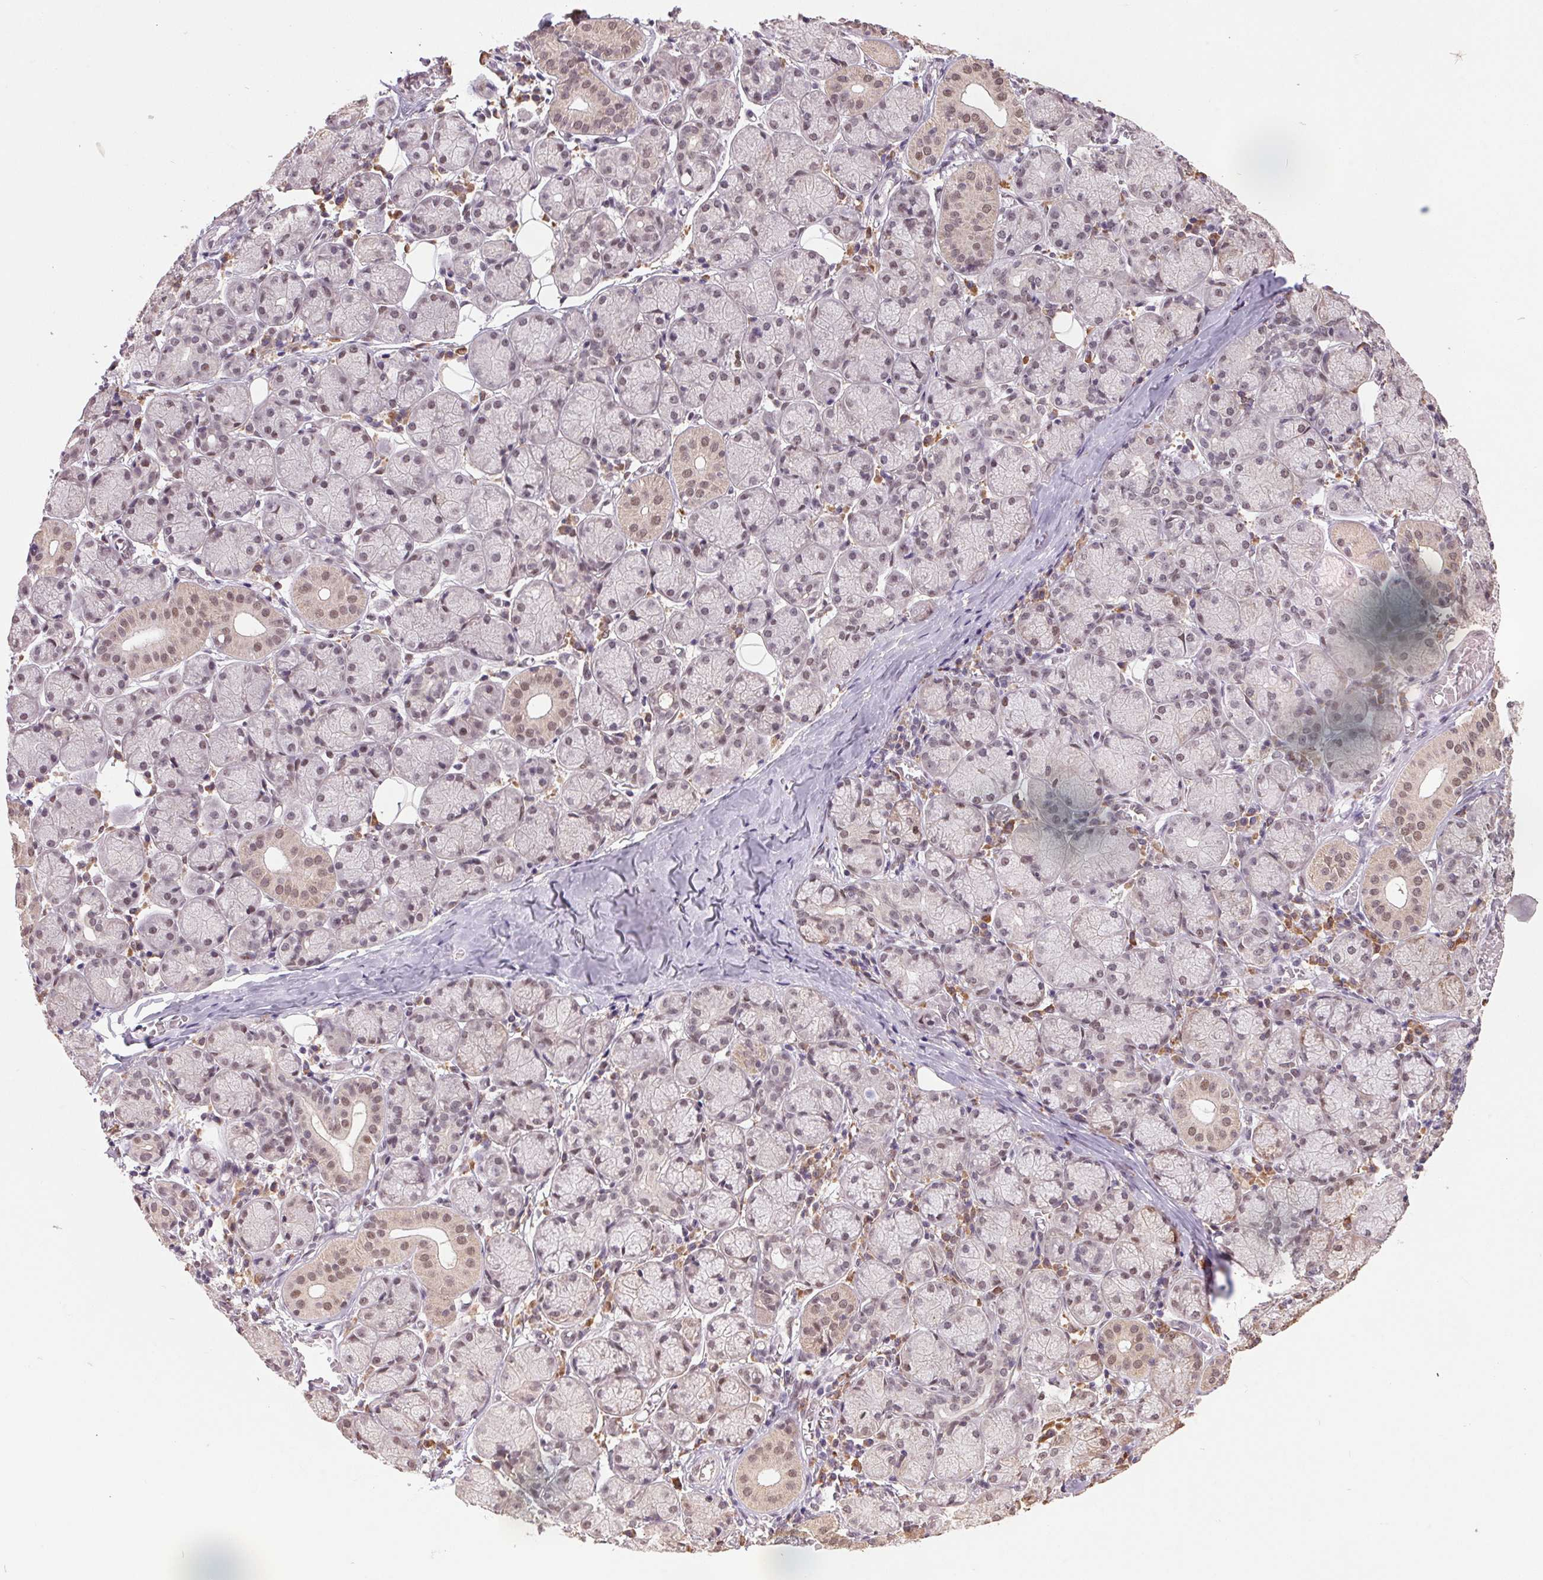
{"staining": {"intensity": "moderate", "quantity": "25%-75%", "location": "nuclear"}, "tissue": "salivary gland", "cell_type": "Glandular cells", "image_type": "normal", "snomed": [{"axis": "morphology", "description": "Normal tissue, NOS"}, {"axis": "topography", "description": "Salivary gland"}, {"axis": "topography", "description": "Peripheral nerve tissue"}], "caption": "Immunohistochemistry photomicrograph of benign salivary gland: salivary gland stained using immunohistochemistry displays medium levels of moderate protein expression localized specifically in the nuclear of glandular cells, appearing as a nuclear brown color.", "gene": "ZBTB4", "patient": {"sex": "female", "age": 24}}